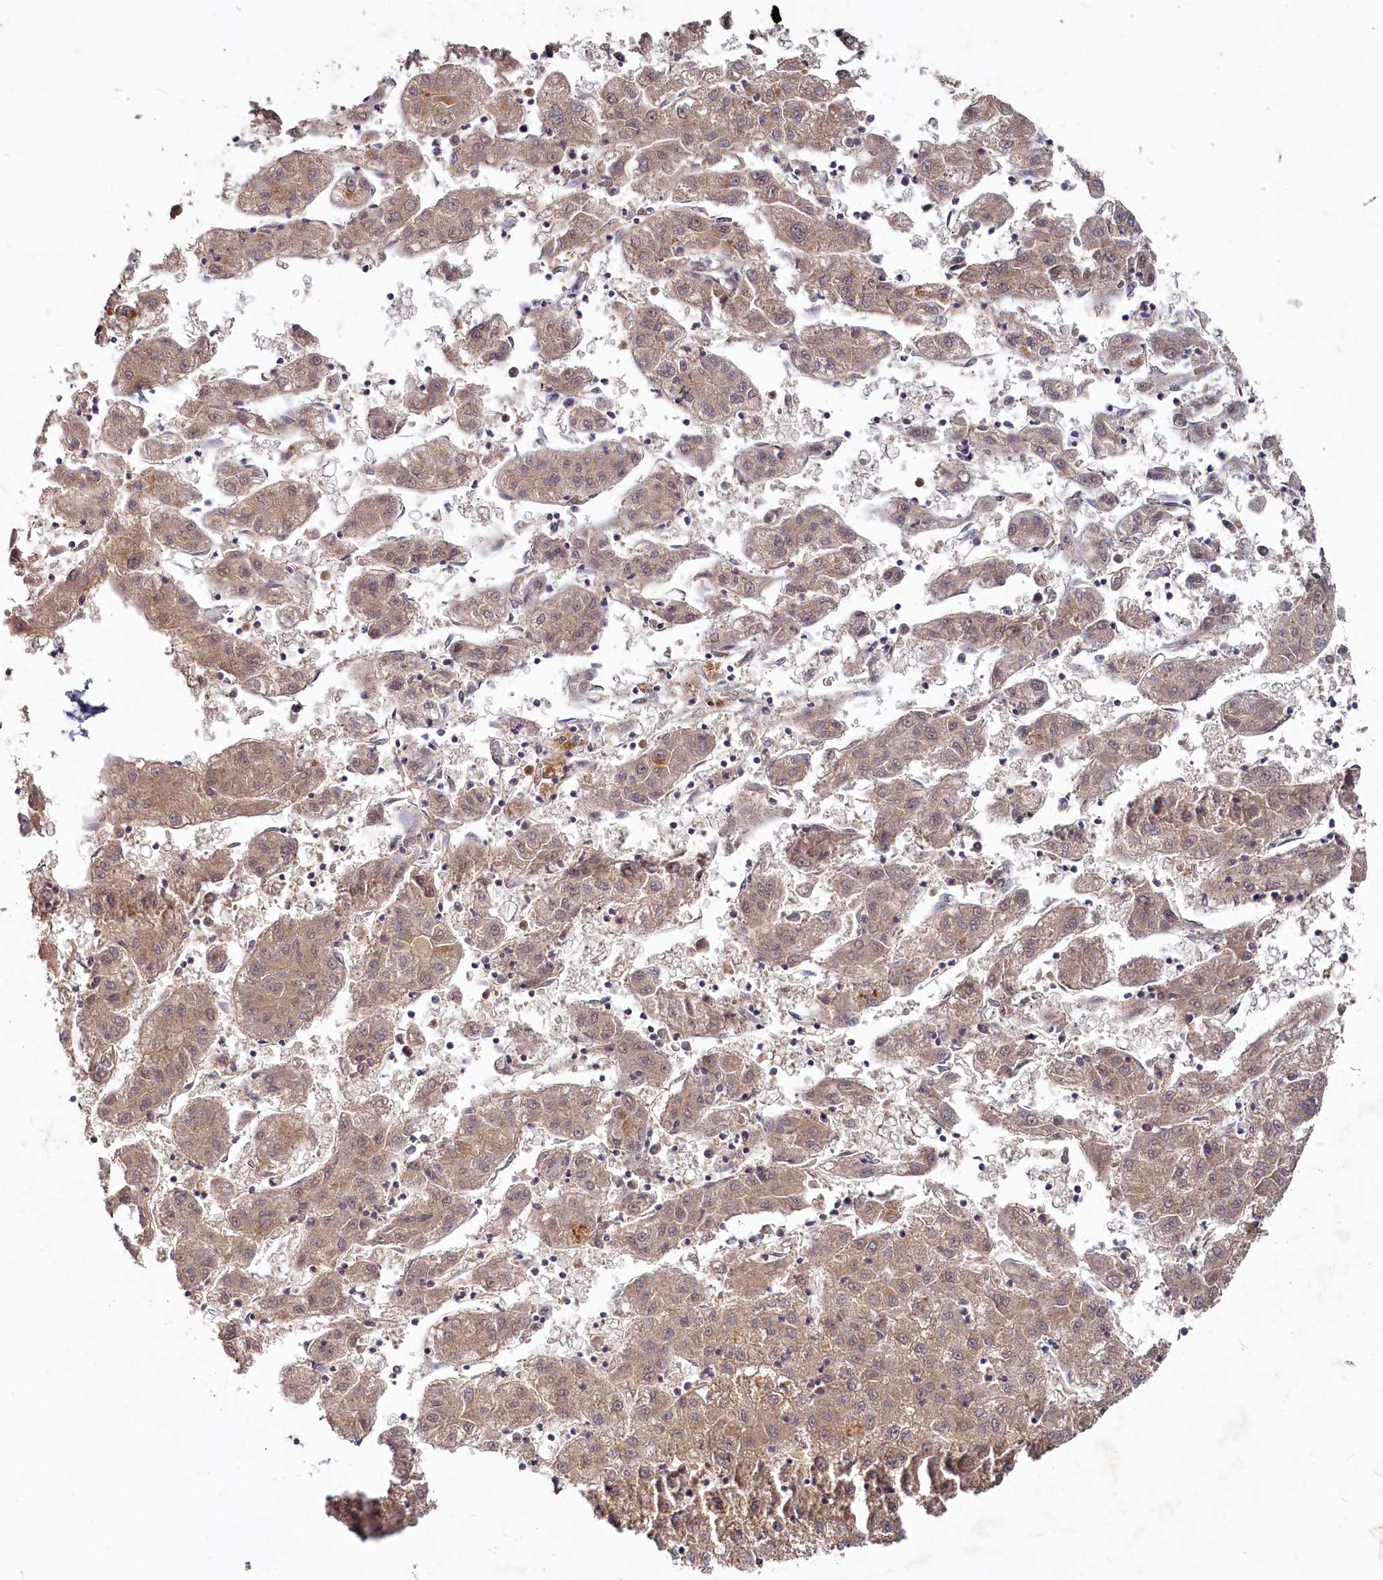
{"staining": {"intensity": "weak", "quantity": ">75%", "location": "cytoplasmic/membranous"}, "tissue": "liver cancer", "cell_type": "Tumor cells", "image_type": "cancer", "snomed": [{"axis": "morphology", "description": "Carcinoma, Hepatocellular, NOS"}, {"axis": "topography", "description": "Liver"}], "caption": "Protein positivity by IHC demonstrates weak cytoplasmic/membranous staining in about >75% of tumor cells in liver cancer (hepatocellular carcinoma).", "gene": "HERC3", "patient": {"sex": "male", "age": 72}}